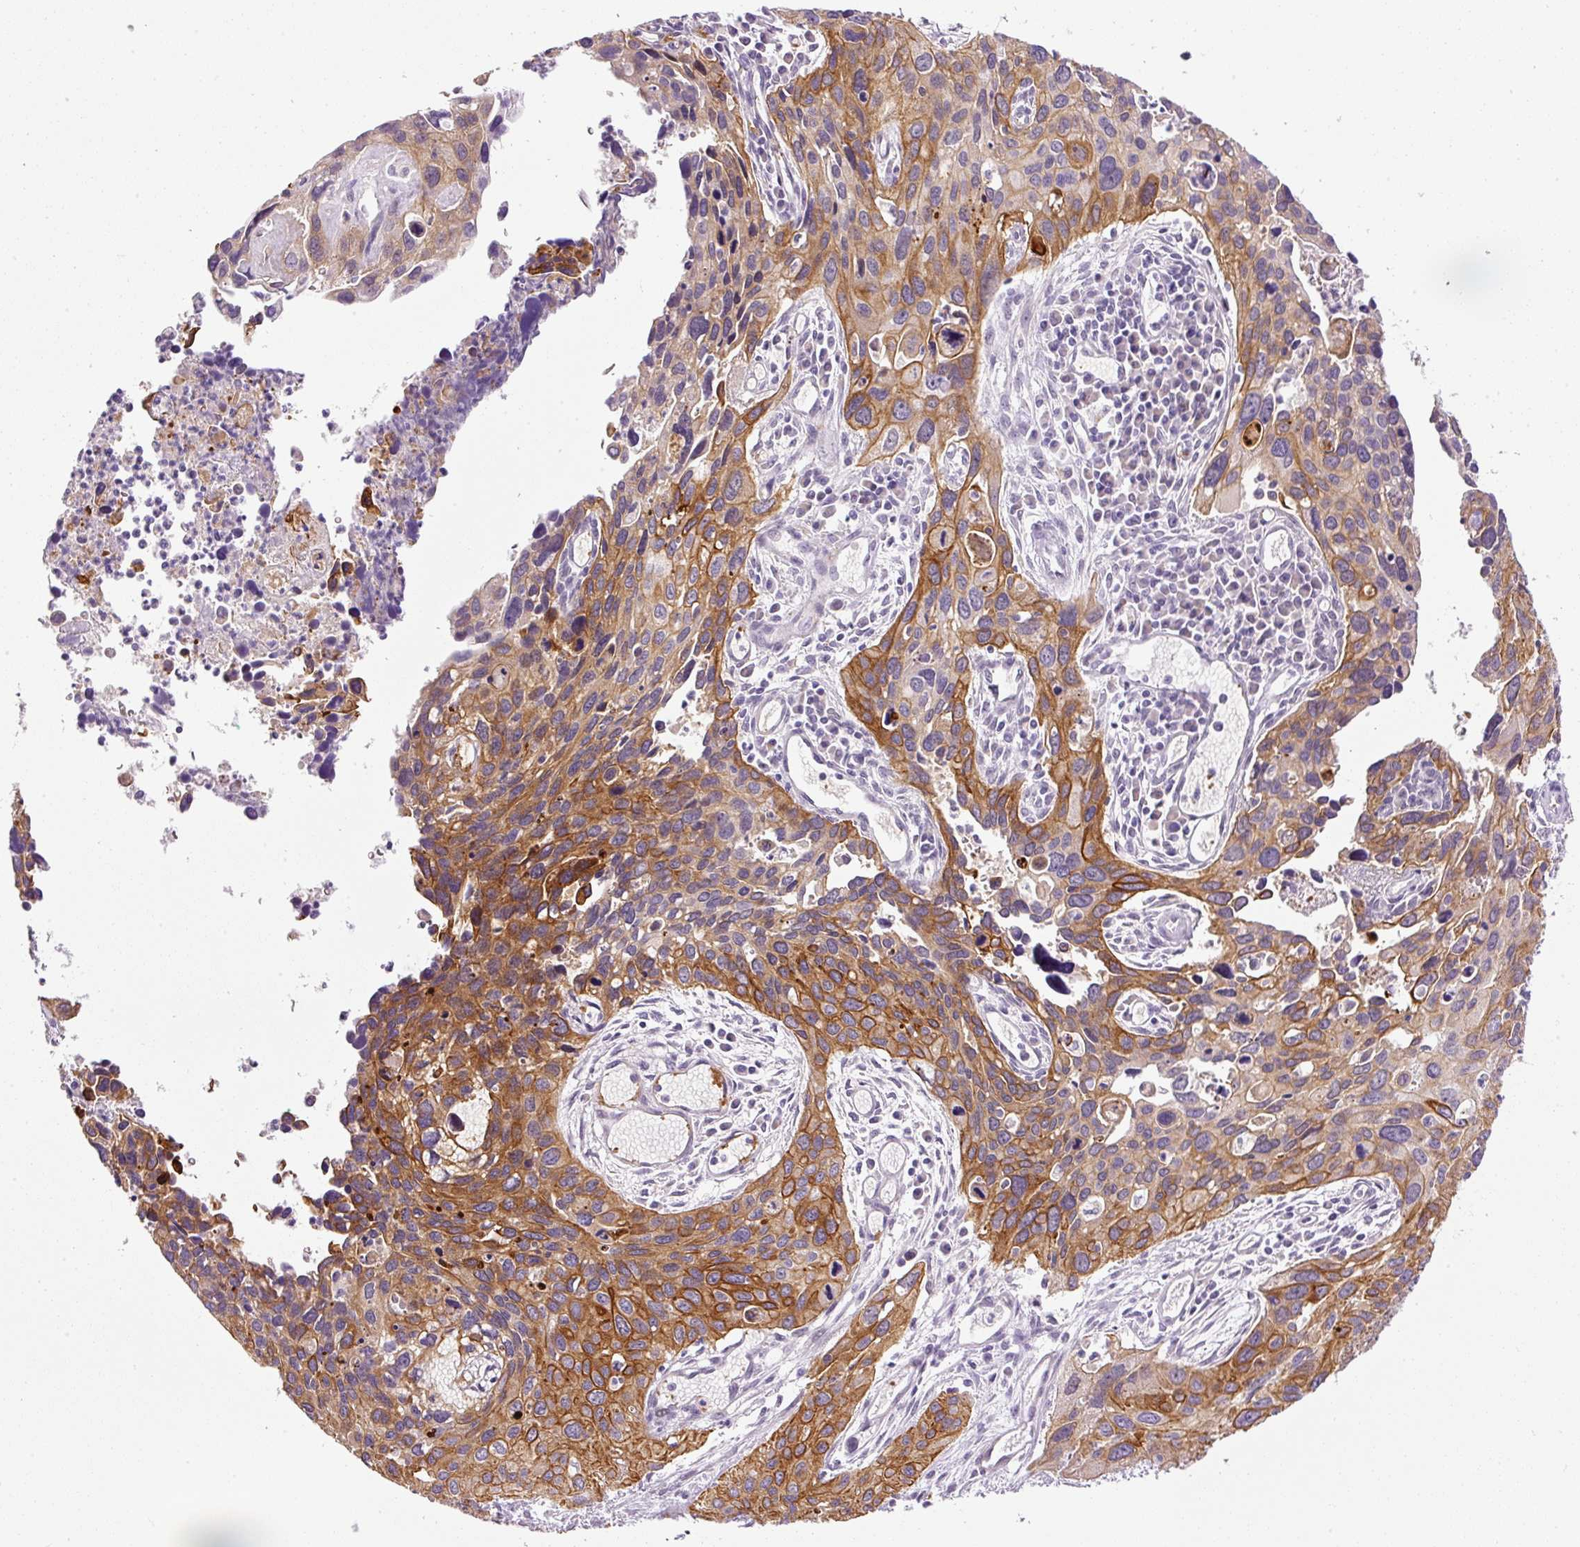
{"staining": {"intensity": "moderate", "quantity": ">75%", "location": "cytoplasmic/membranous"}, "tissue": "cervical cancer", "cell_type": "Tumor cells", "image_type": "cancer", "snomed": [{"axis": "morphology", "description": "Squamous cell carcinoma, NOS"}, {"axis": "topography", "description": "Cervix"}], "caption": "The photomicrograph exhibits a brown stain indicating the presence of a protein in the cytoplasmic/membranous of tumor cells in cervical squamous cell carcinoma. The protein of interest is shown in brown color, while the nuclei are stained blue.", "gene": "SRC", "patient": {"sex": "female", "age": 55}}